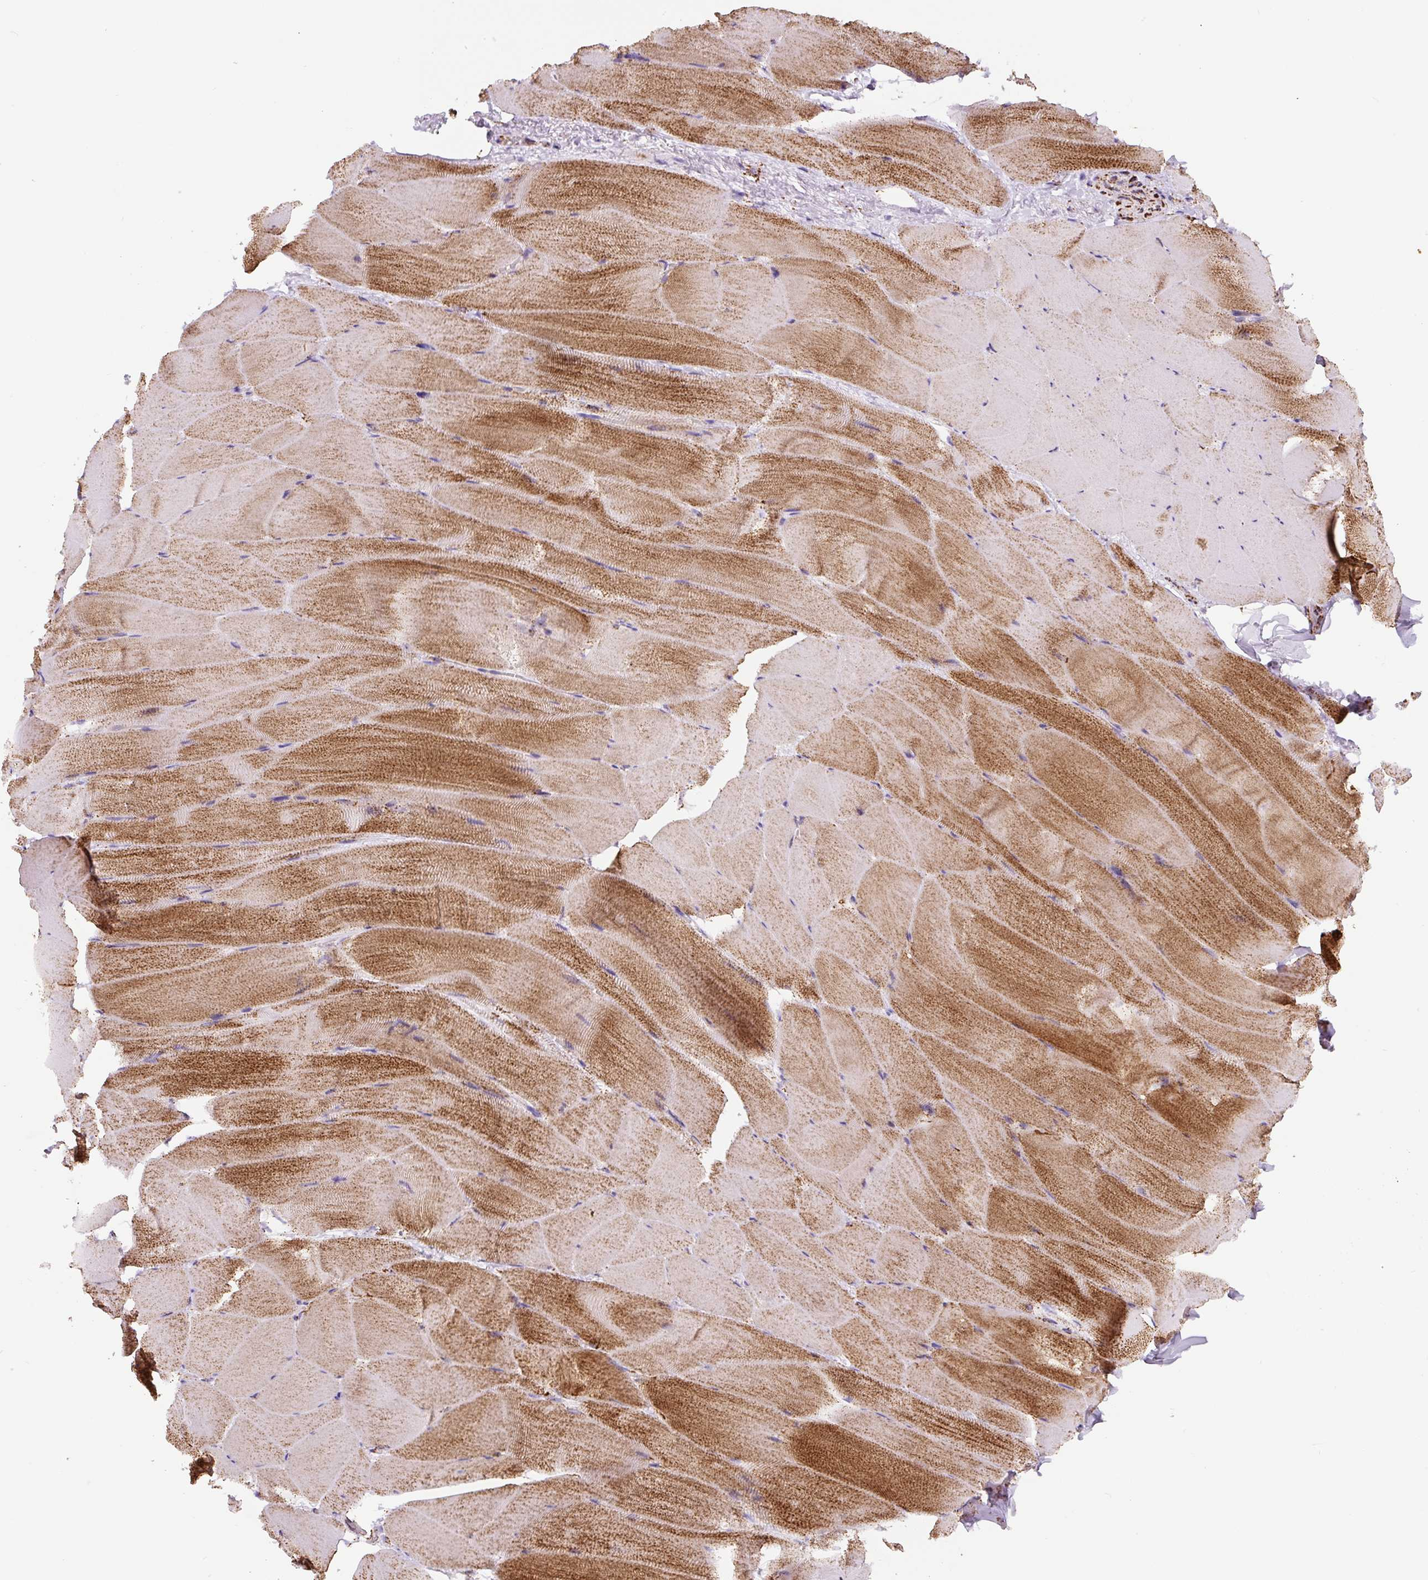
{"staining": {"intensity": "strong", "quantity": "25%-75%", "location": "cytoplasmic/membranous"}, "tissue": "skeletal muscle", "cell_type": "Myocytes", "image_type": "normal", "snomed": [{"axis": "morphology", "description": "Normal tissue, NOS"}, {"axis": "topography", "description": "Skeletal muscle"}], "caption": "Protein staining of normal skeletal muscle demonstrates strong cytoplasmic/membranous positivity in approximately 25%-75% of myocytes. Immunohistochemistry (ihc) stains the protein of interest in brown and the nuclei are stained blue.", "gene": "ATP5F1A", "patient": {"sex": "female", "age": 64}}